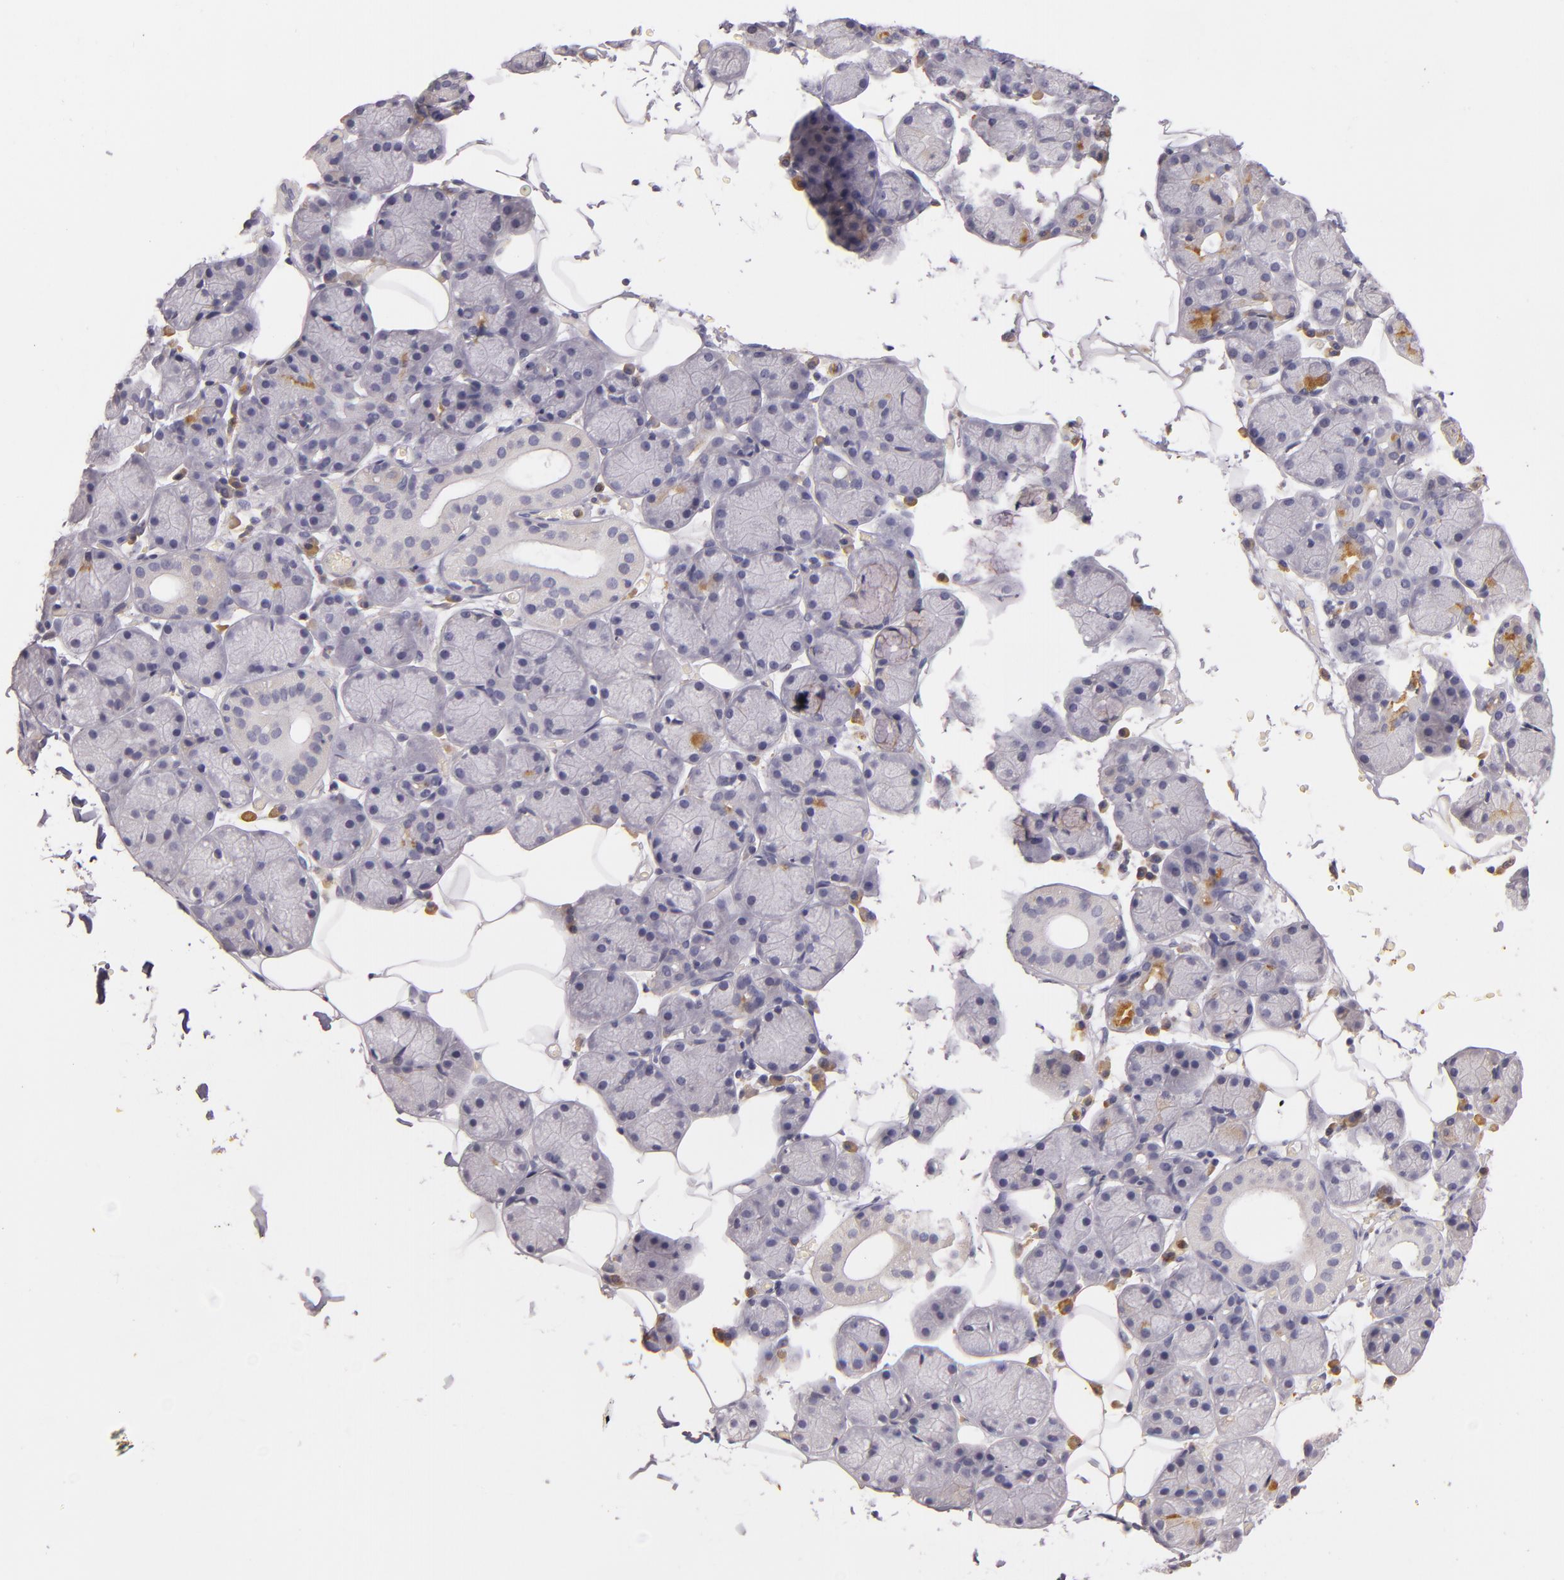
{"staining": {"intensity": "moderate", "quantity": "<25%", "location": "cytoplasmic/membranous"}, "tissue": "salivary gland", "cell_type": "Glandular cells", "image_type": "normal", "snomed": [{"axis": "morphology", "description": "Normal tissue, NOS"}, {"axis": "topography", "description": "Salivary gland"}], "caption": "Protein expression analysis of unremarkable salivary gland displays moderate cytoplasmic/membranous expression in about <25% of glandular cells.", "gene": "TLR8", "patient": {"sex": "male", "age": 54}}